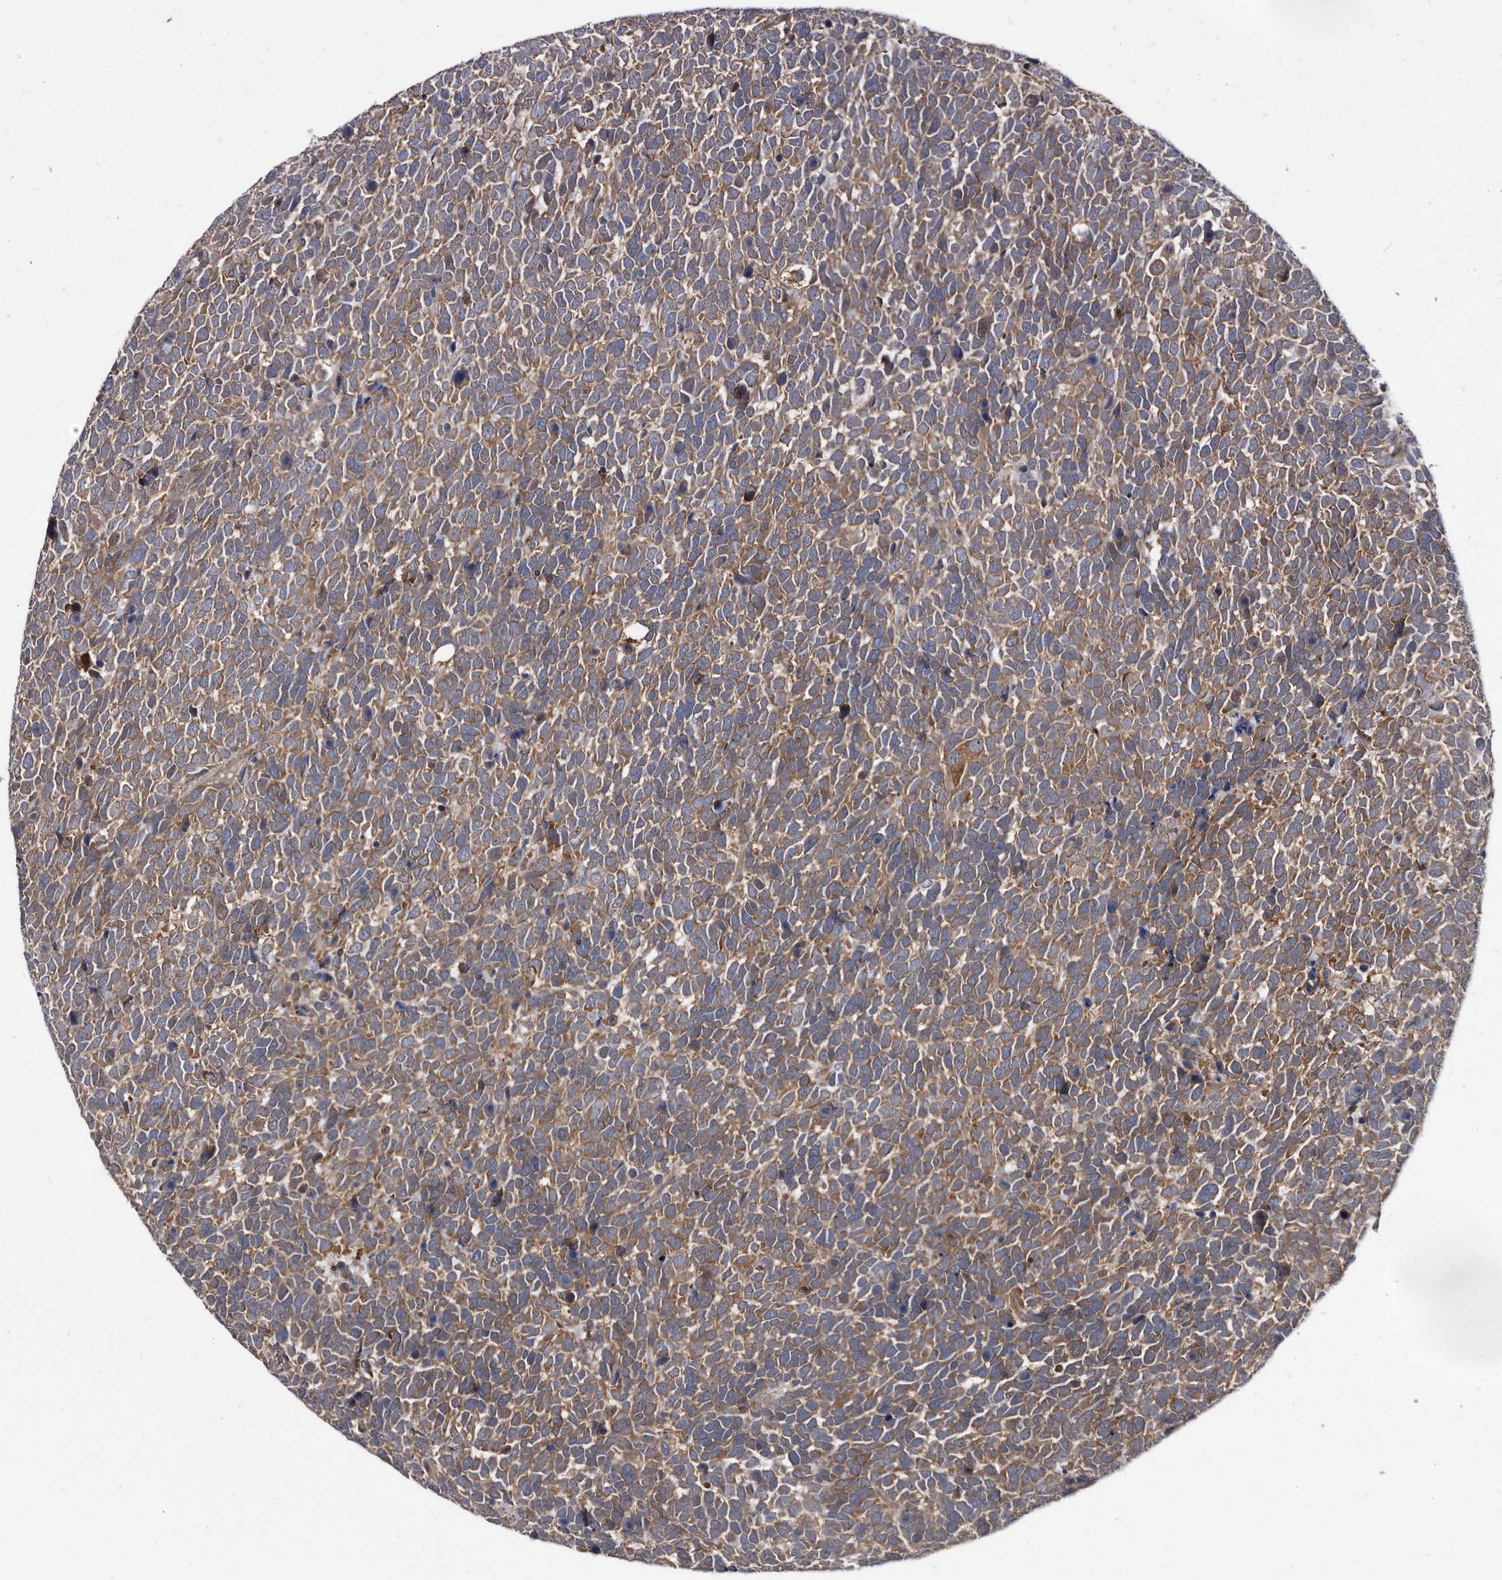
{"staining": {"intensity": "moderate", "quantity": ">75%", "location": "cytoplasmic/membranous"}, "tissue": "urothelial cancer", "cell_type": "Tumor cells", "image_type": "cancer", "snomed": [{"axis": "morphology", "description": "Urothelial carcinoma, High grade"}, {"axis": "topography", "description": "Urinary bladder"}], "caption": "IHC histopathology image of neoplastic tissue: urothelial cancer stained using immunohistochemistry shows medium levels of moderate protein expression localized specifically in the cytoplasmic/membranous of tumor cells, appearing as a cytoplasmic/membranous brown color.", "gene": "ABCF2", "patient": {"sex": "female", "age": 82}}